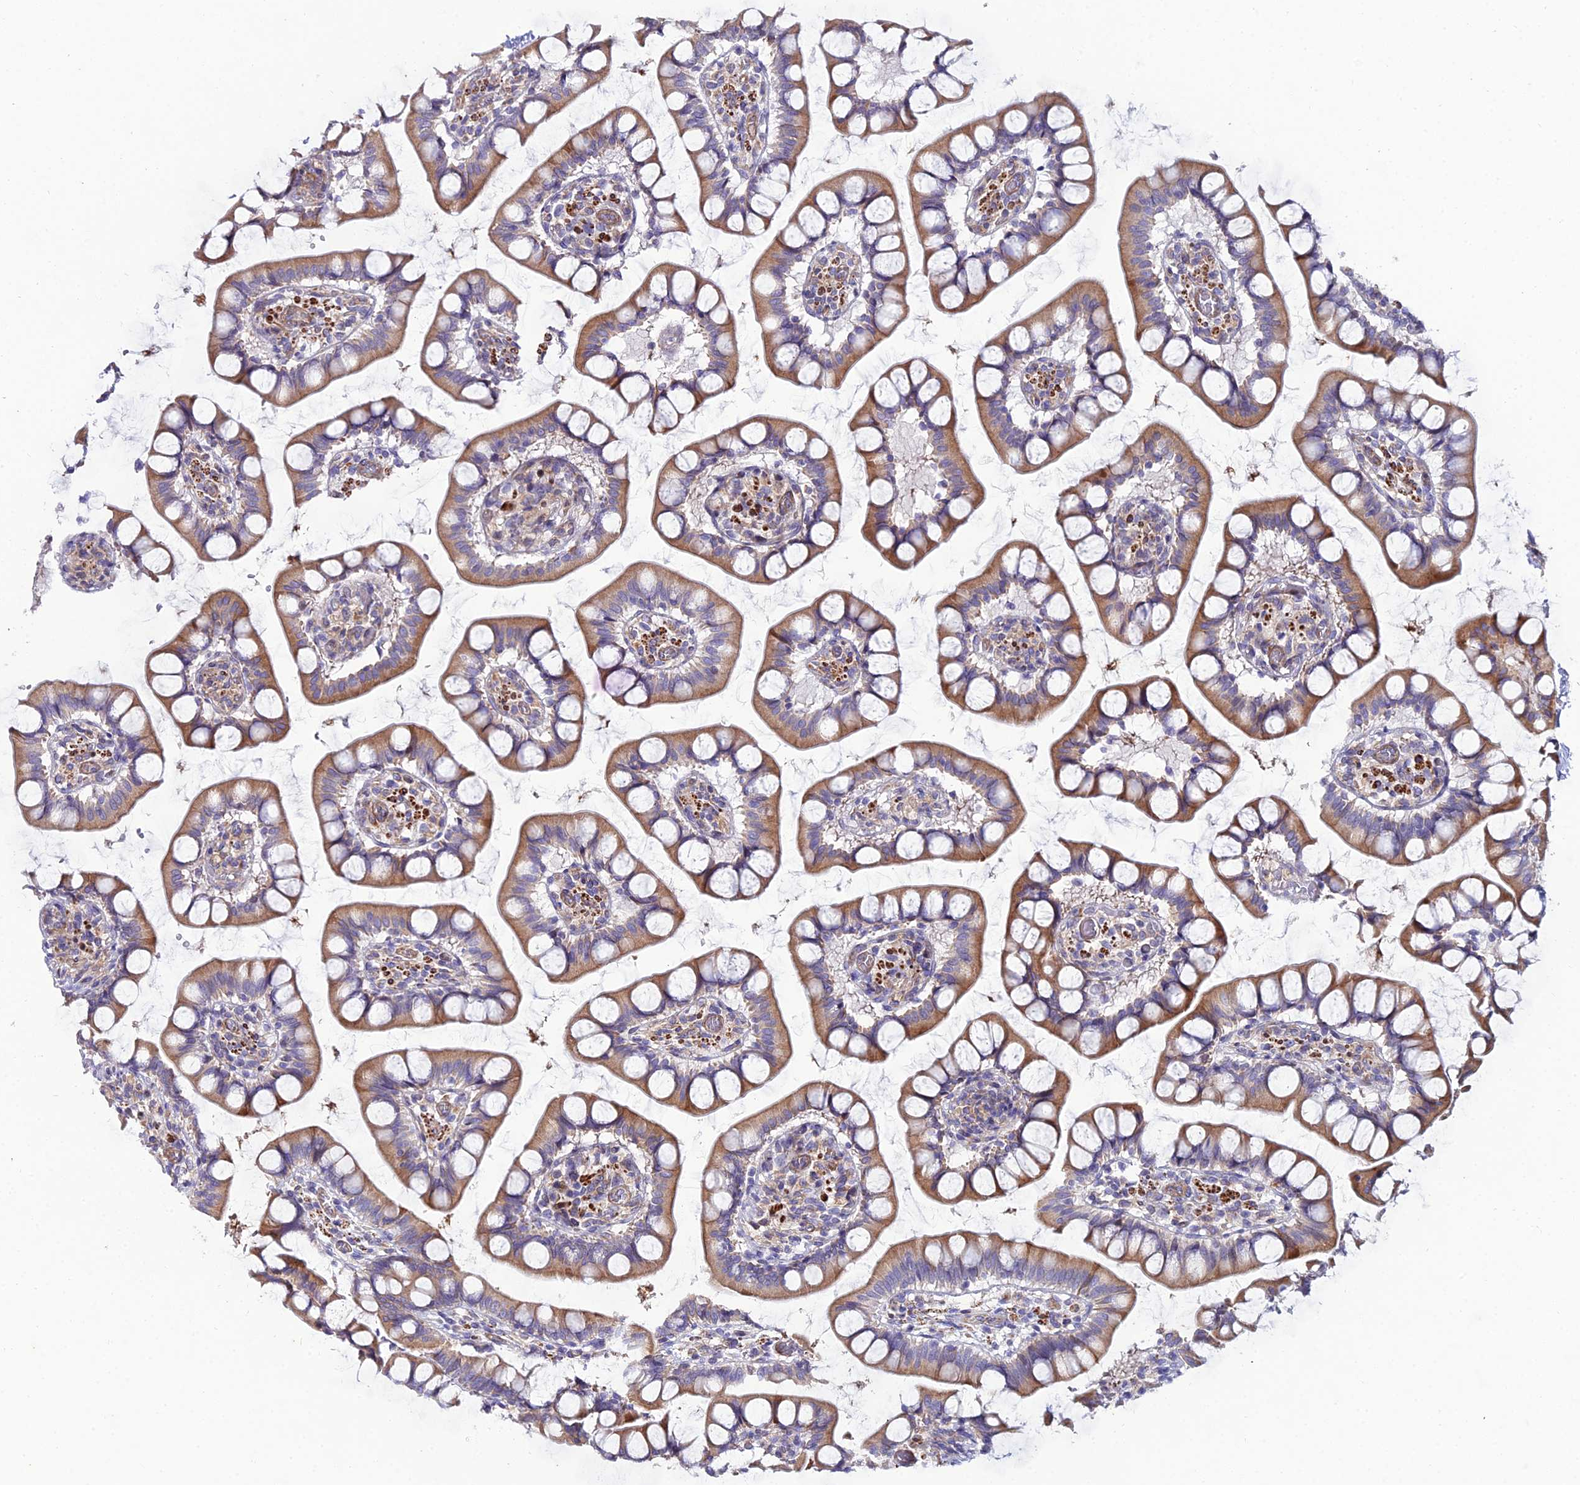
{"staining": {"intensity": "strong", "quantity": ">75%", "location": "cytoplasmic/membranous"}, "tissue": "small intestine", "cell_type": "Glandular cells", "image_type": "normal", "snomed": [{"axis": "morphology", "description": "Normal tissue, NOS"}, {"axis": "topography", "description": "Small intestine"}], "caption": "Glandular cells demonstrate high levels of strong cytoplasmic/membranous positivity in approximately >75% of cells in benign human small intestine. (DAB IHC, brown staining for protein, blue staining for nuclei).", "gene": "ARL6IP1", "patient": {"sex": "male", "age": 52}}